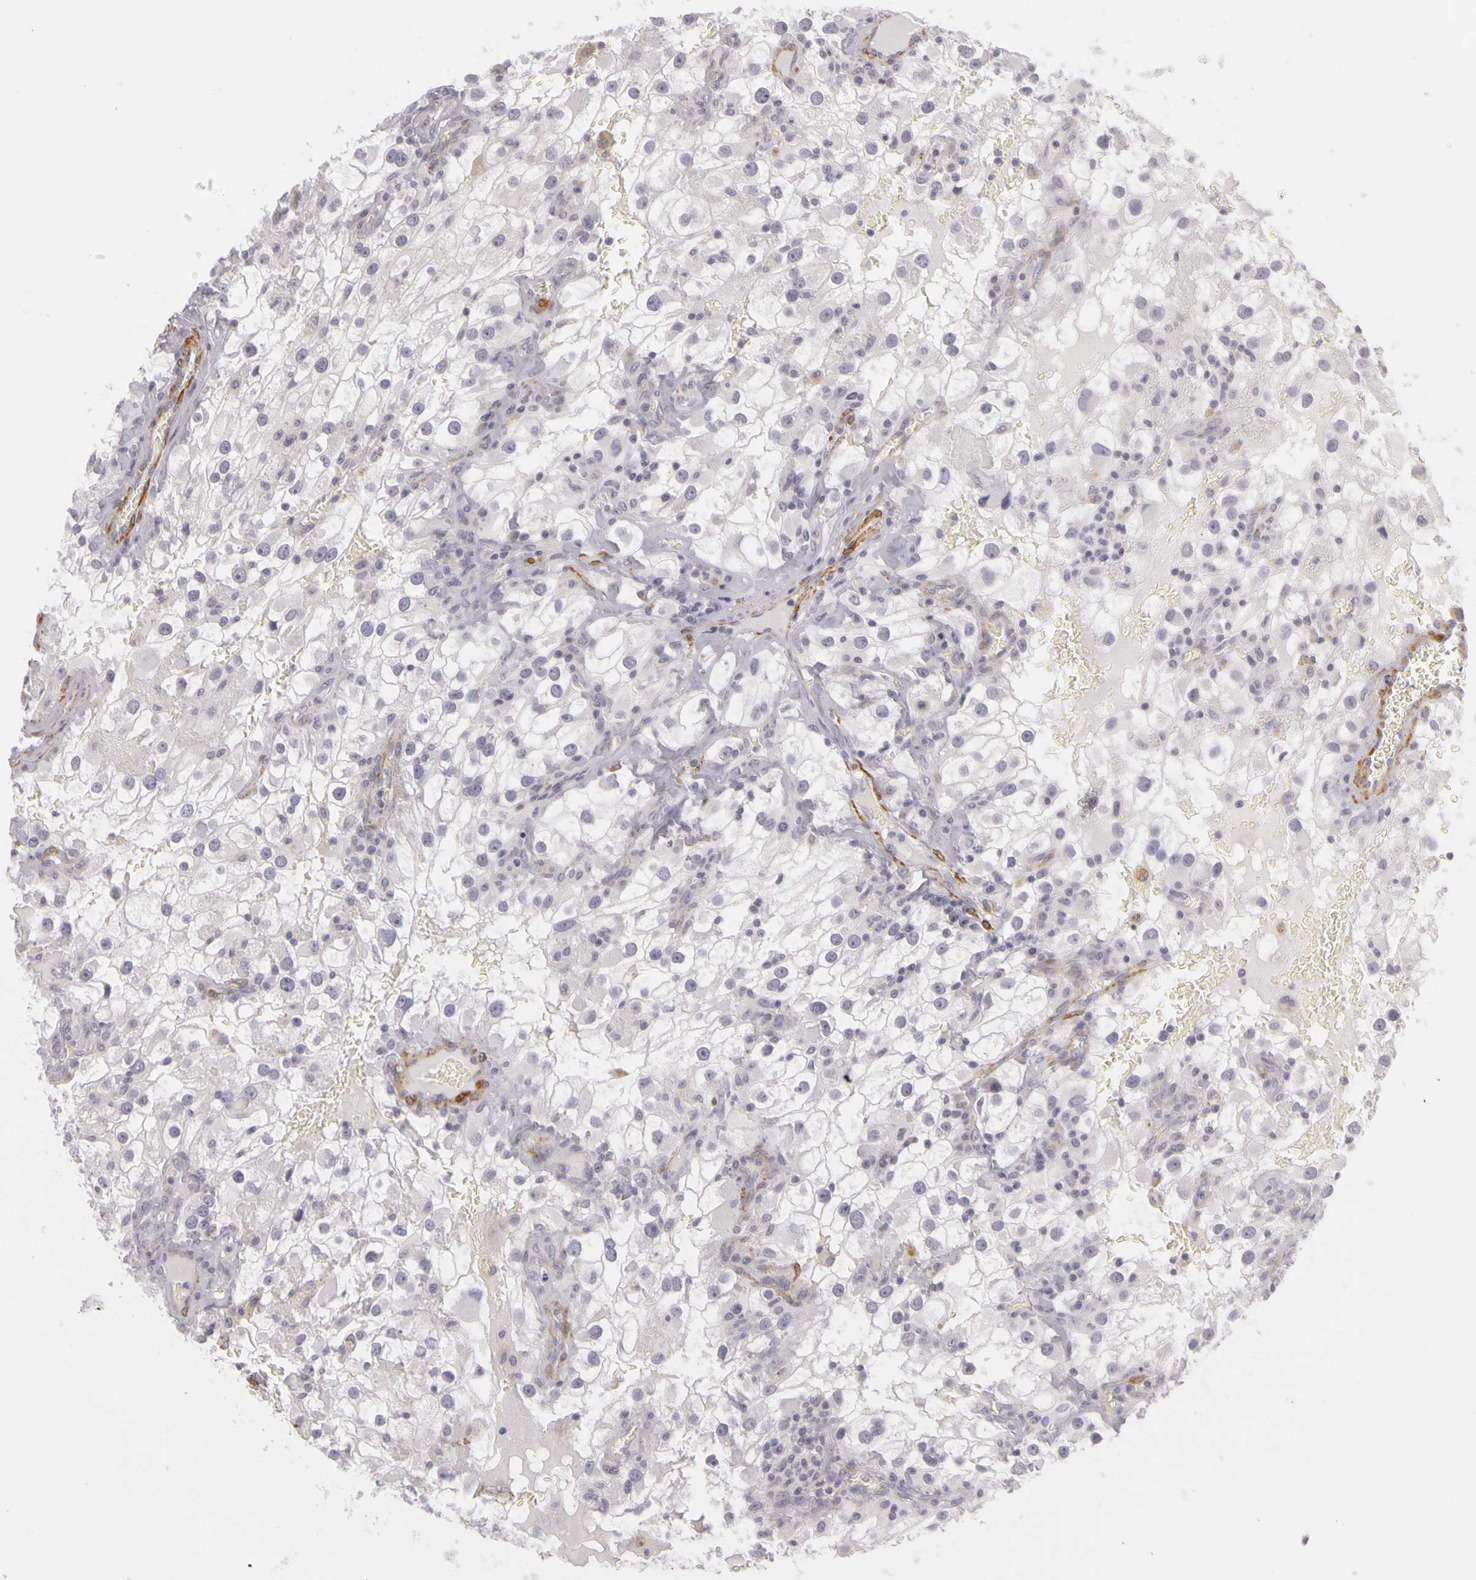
{"staining": {"intensity": "negative", "quantity": "none", "location": "none"}, "tissue": "renal cancer", "cell_type": "Tumor cells", "image_type": "cancer", "snomed": [{"axis": "morphology", "description": "Adenocarcinoma, NOS"}, {"axis": "topography", "description": "Kidney"}], "caption": "Image shows no protein expression in tumor cells of adenocarcinoma (renal) tissue. (Brightfield microscopy of DAB IHC at high magnification).", "gene": "CNTN2", "patient": {"sex": "female", "age": 52}}